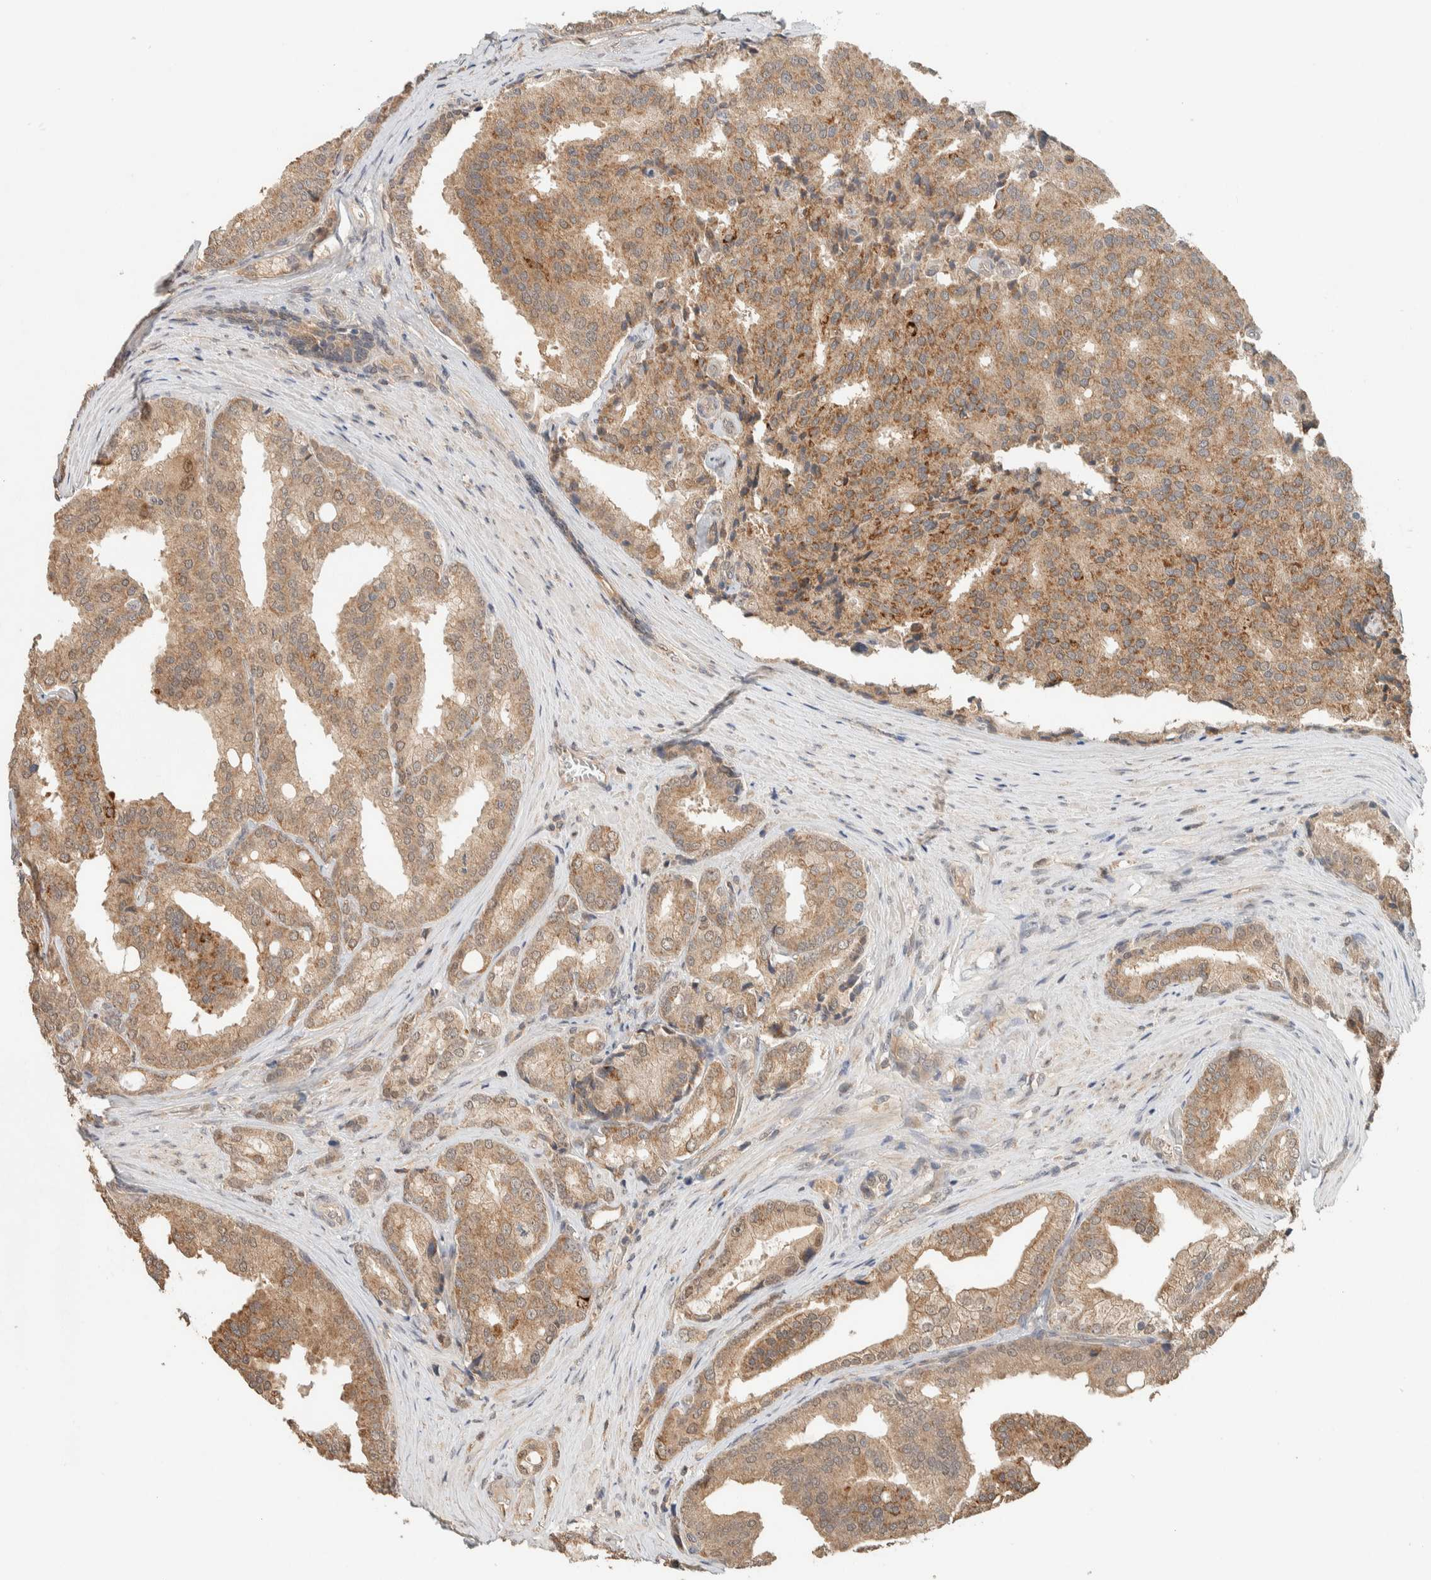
{"staining": {"intensity": "moderate", "quantity": ">75%", "location": "cytoplasmic/membranous"}, "tissue": "prostate cancer", "cell_type": "Tumor cells", "image_type": "cancer", "snomed": [{"axis": "morphology", "description": "Adenocarcinoma, High grade"}, {"axis": "topography", "description": "Prostate"}], "caption": "Immunohistochemical staining of prostate cancer (adenocarcinoma (high-grade)) shows medium levels of moderate cytoplasmic/membranous positivity in about >75% of tumor cells.", "gene": "ZNF567", "patient": {"sex": "male", "age": 50}}